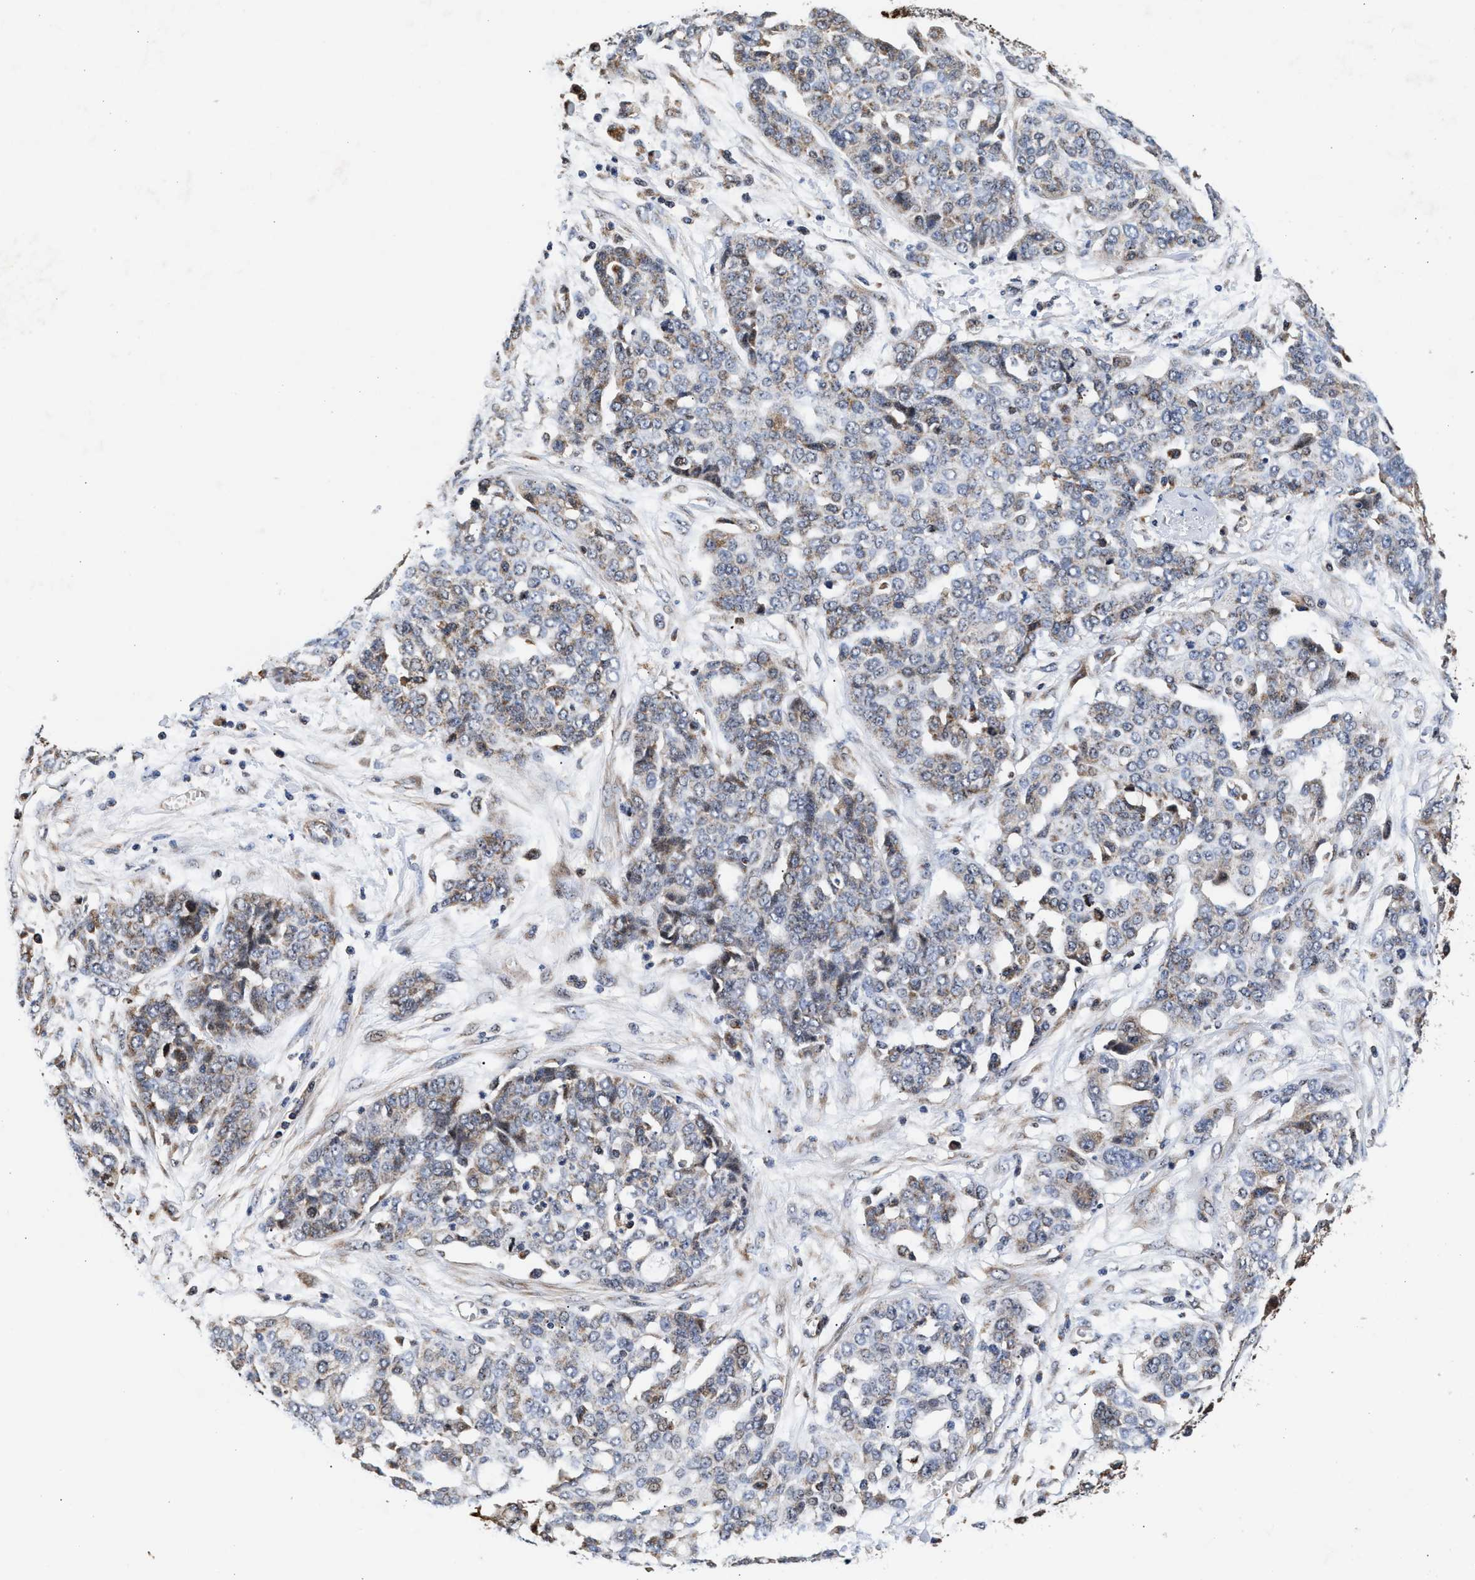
{"staining": {"intensity": "weak", "quantity": "<25%", "location": "cytoplasmic/membranous"}, "tissue": "ovarian cancer", "cell_type": "Tumor cells", "image_type": "cancer", "snomed": [{"axis": "morphology", "description": "Cystadenocarcinoma, serous, NOS"}, {"axis": "topography", "description": "Soft tissue"}, {"axis": "topography", "description": "Ovary"}], "caption": "A high-resolution image shows immunohistochemistry staining of ovarian cancer (serous cystadenocarcinoma), which demonstrates no significant expression in tumor cells.", "gene": "SGK1", "patient": {"sex": "female", "age": 57}}